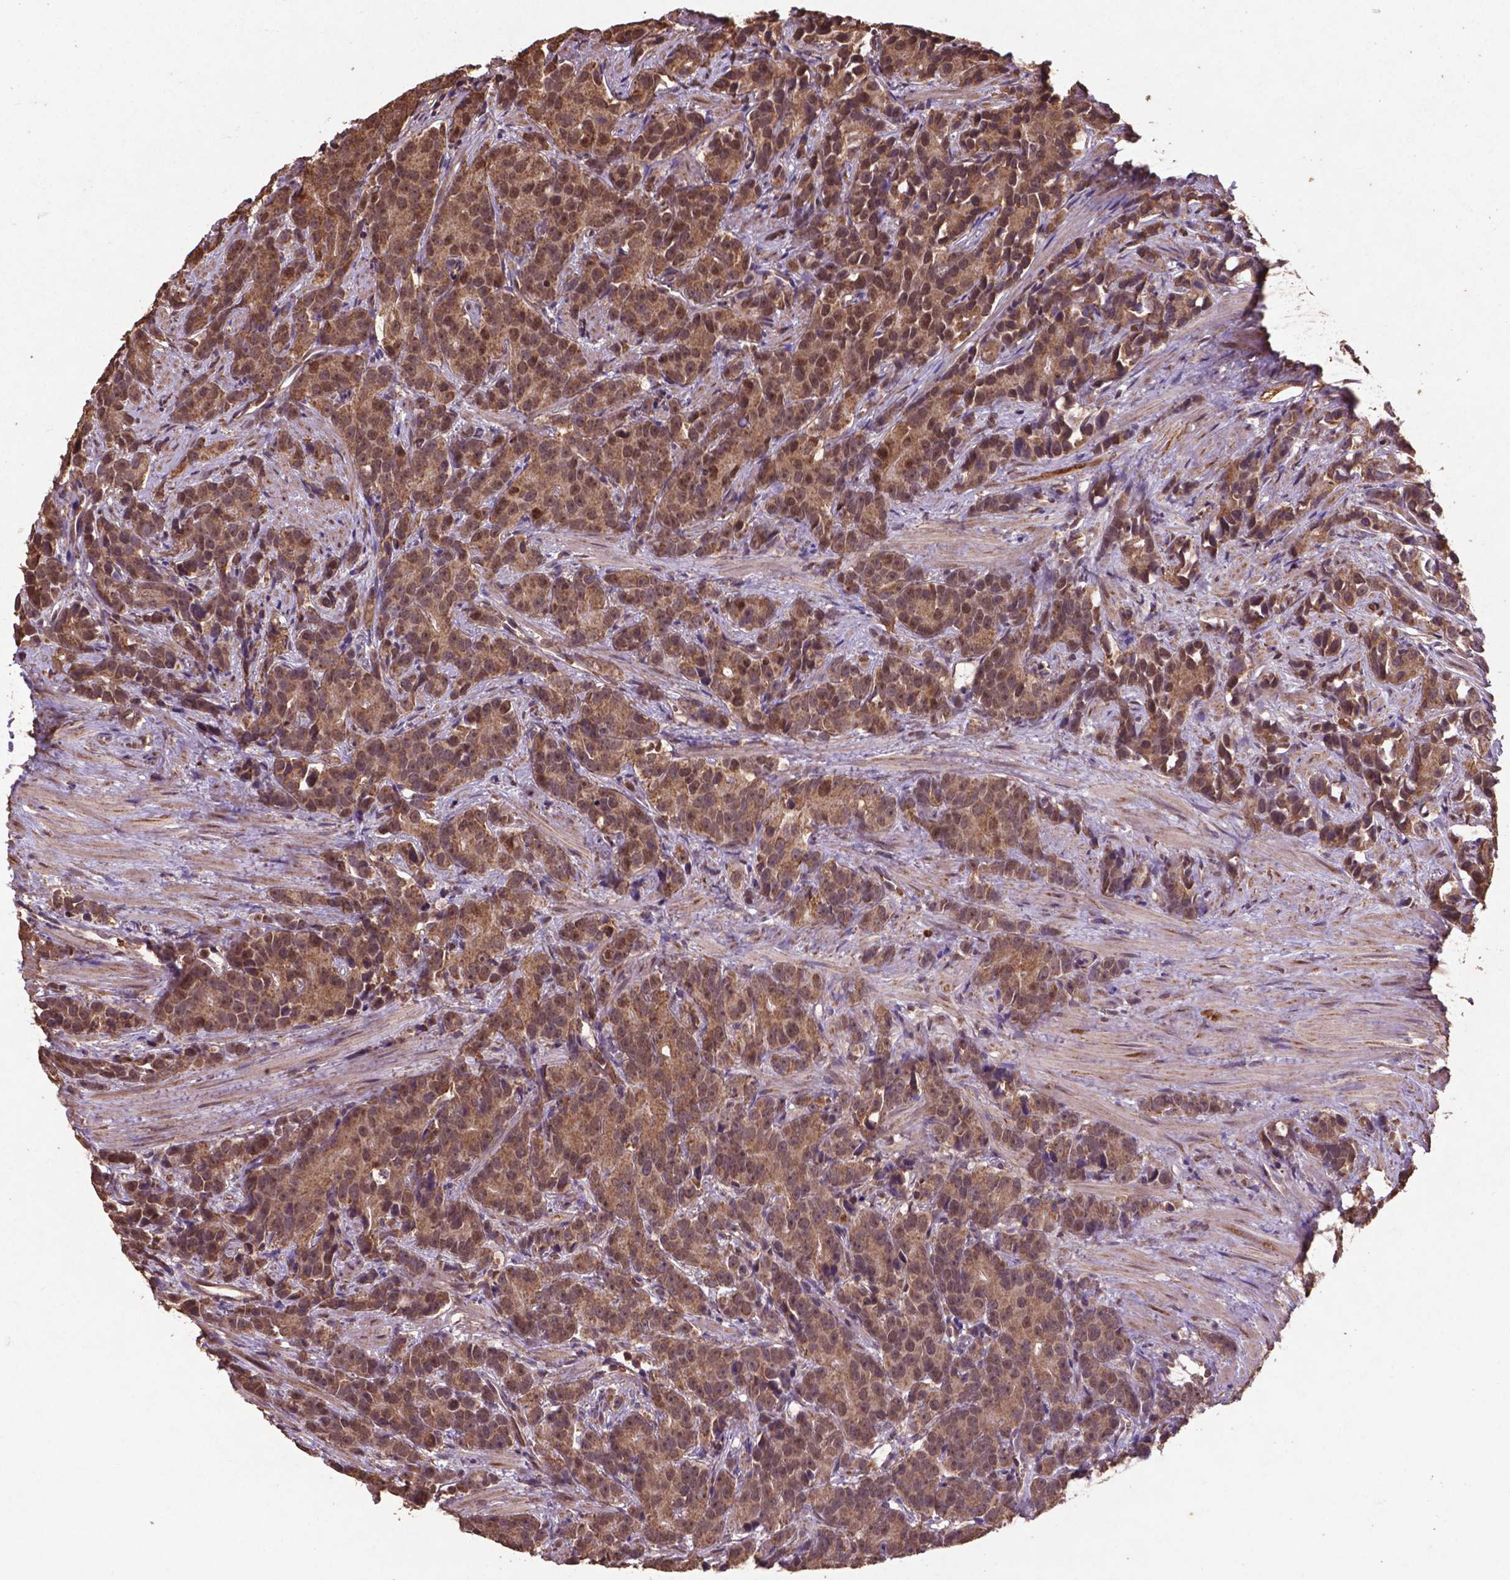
{"staining": {"intensity": "moderate", "quantity": ">75%", "location": "cytoplasmic/membranous,nuclear"}, "tissue": "prostate cancer", "cell_type": "Tumor cells", "image_type": "cancer", "snomed": [{"axis": "morphology", "description": "Adenocarcinoma, High grade"}, {"axis": "topography", "description": "Prostate"}], "caption": "Immunohistochemical staining of prostate high-grade adenocarcinoma demonstrates moderate cytoplasmic/membranous and nuclear protein staining in approximately >75% of tumor cells.", "gene": "DCAF1", "patient": {"sex": "male", "age": 90}}